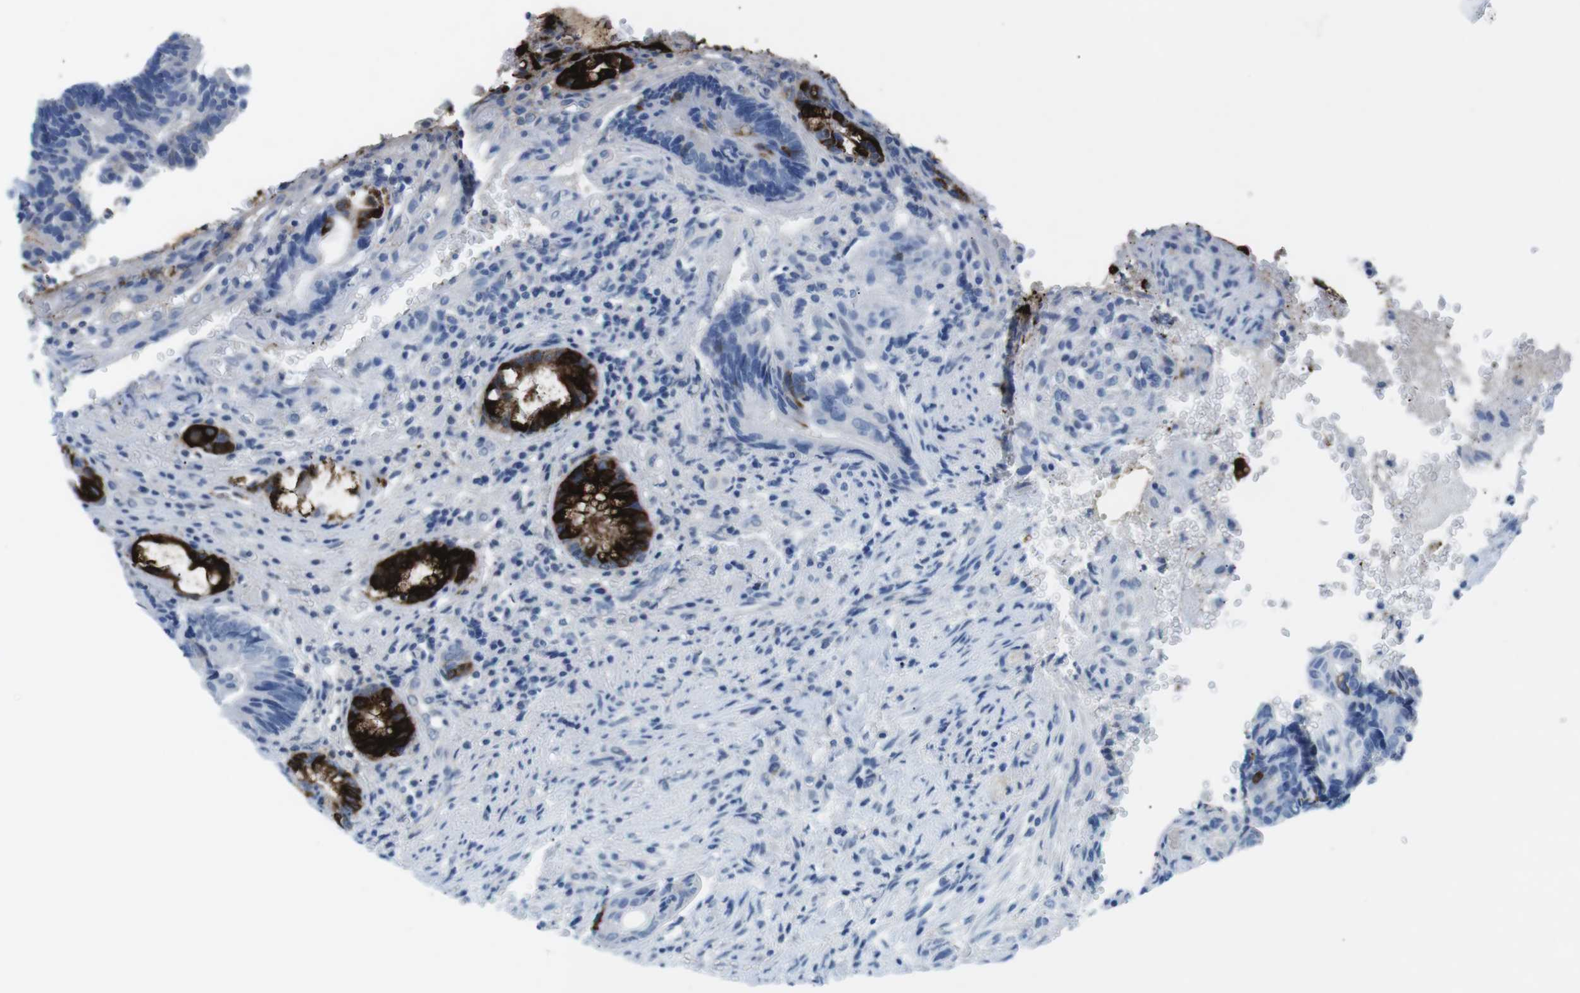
{"staining": {"intensity": "strong", "quantity": "25%-75%", "location": "cytoplasmic/membranous"}, "tissue": "colorectal cancer", "cell_type": "Tumor cells", "image_type": "cancer", "snomed": [{"axis": "morphology", "description": "Adenocarcinoma, NOS"}, {"axis": "topography", "description": "Colon"}], "caption": "The image displays a brown stain indicating the presence of a protein in the cytoplasmic/membranous of tumor cells in colorectal cancer (adenocarcinoma).", "gene": "MUC2", "patient": {"sex": "female", "age": 57}}